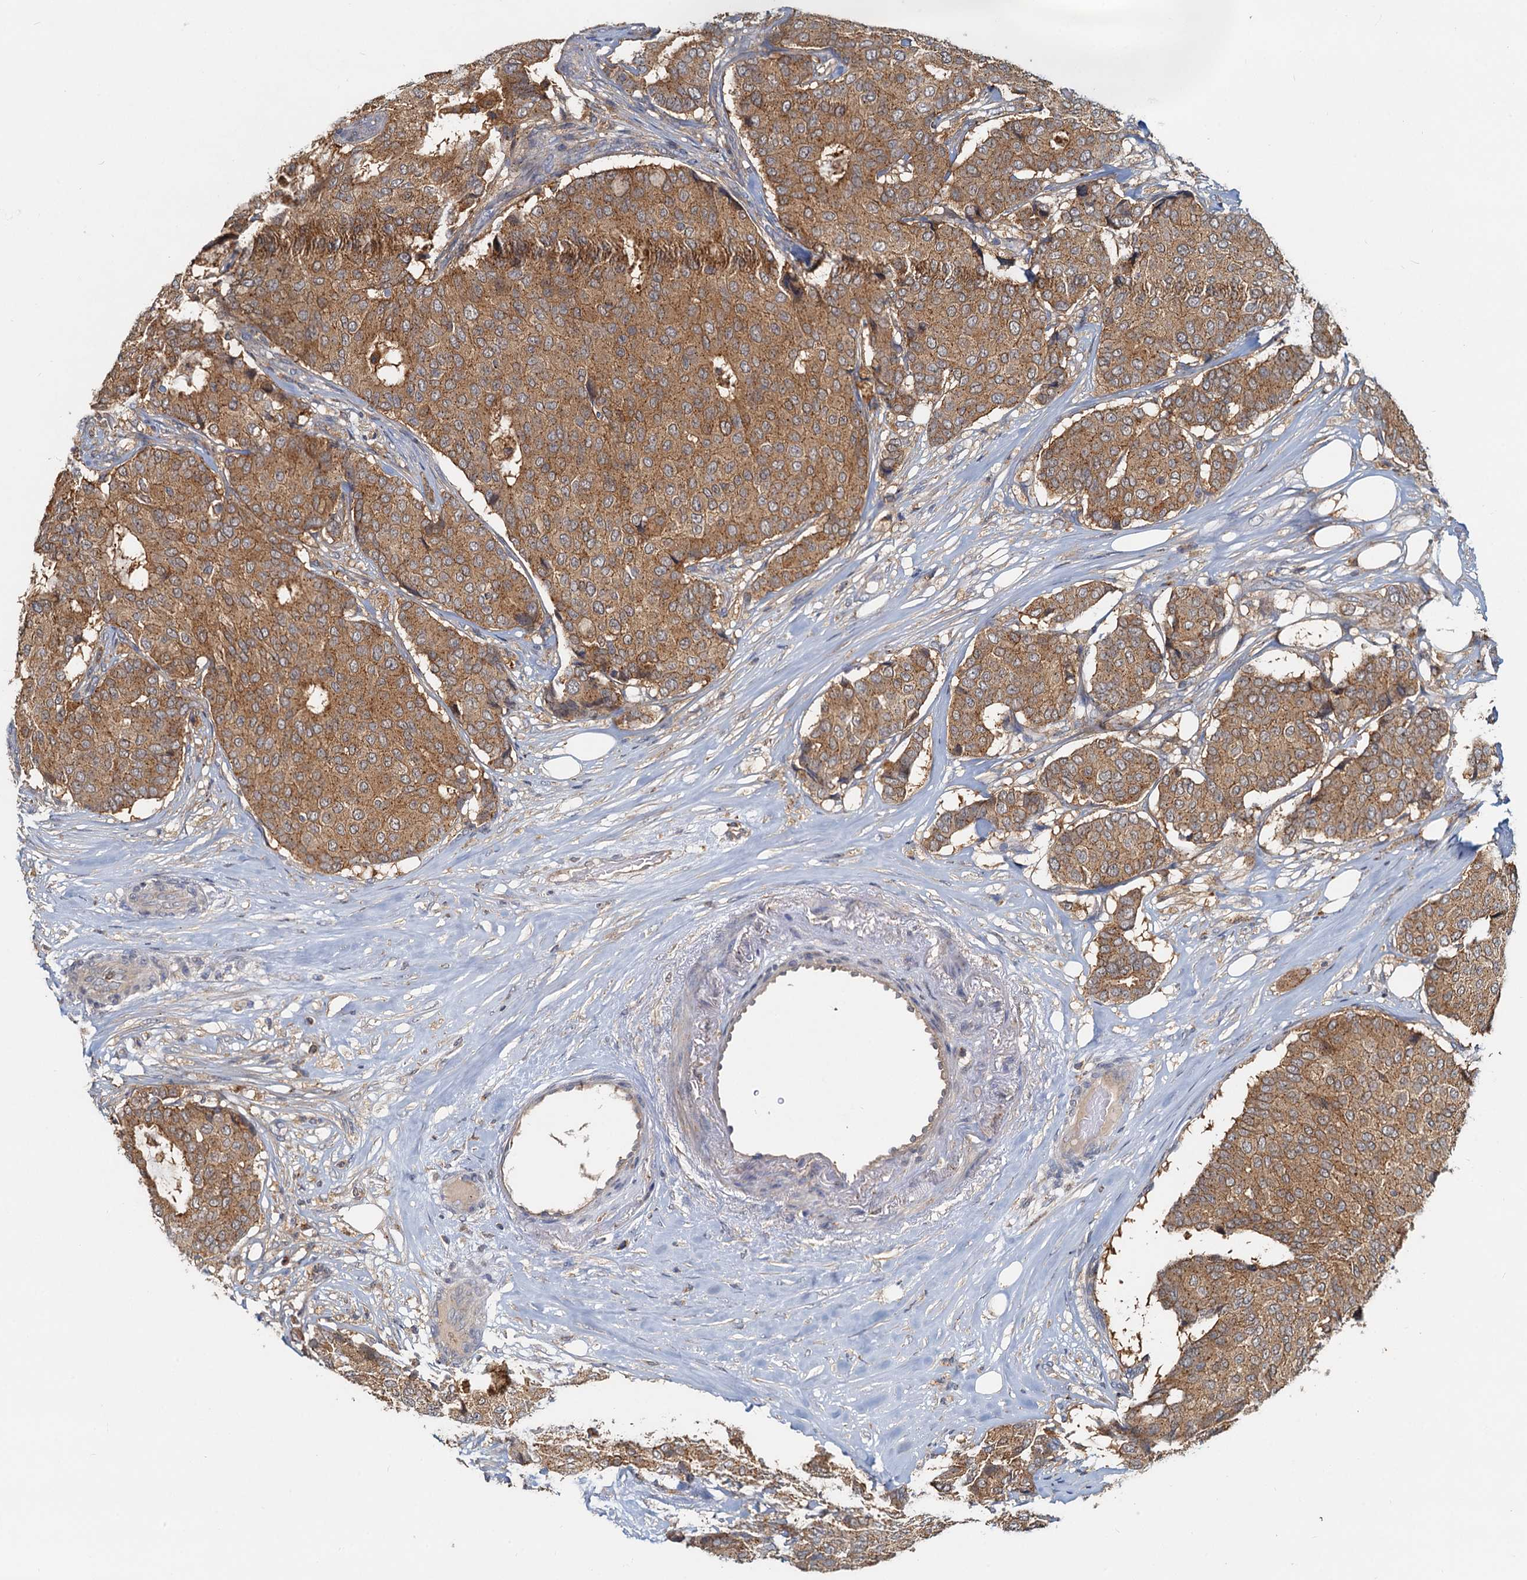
{"staining": {"intensity": "moderate", "quantity": ">75%", "location": "cytoplasmic/membranous"}, "tissue": "breast cancer", "cell_type": "Tumor cells", "image_type": "cancer", "snomed": [{"axis": "morphology", "description": "Duct carcinoma"}, {"axis": "topography", "description": "Breast"}], "caption": "Tumor cells demonstrate medium levels of moderate cytoplasmic/membranous staining in about >75% of cells in breast infiltrating ductal carcinoma.", "gene": "TOLLIP", "patient": {"sex": "female", "age": 75}}